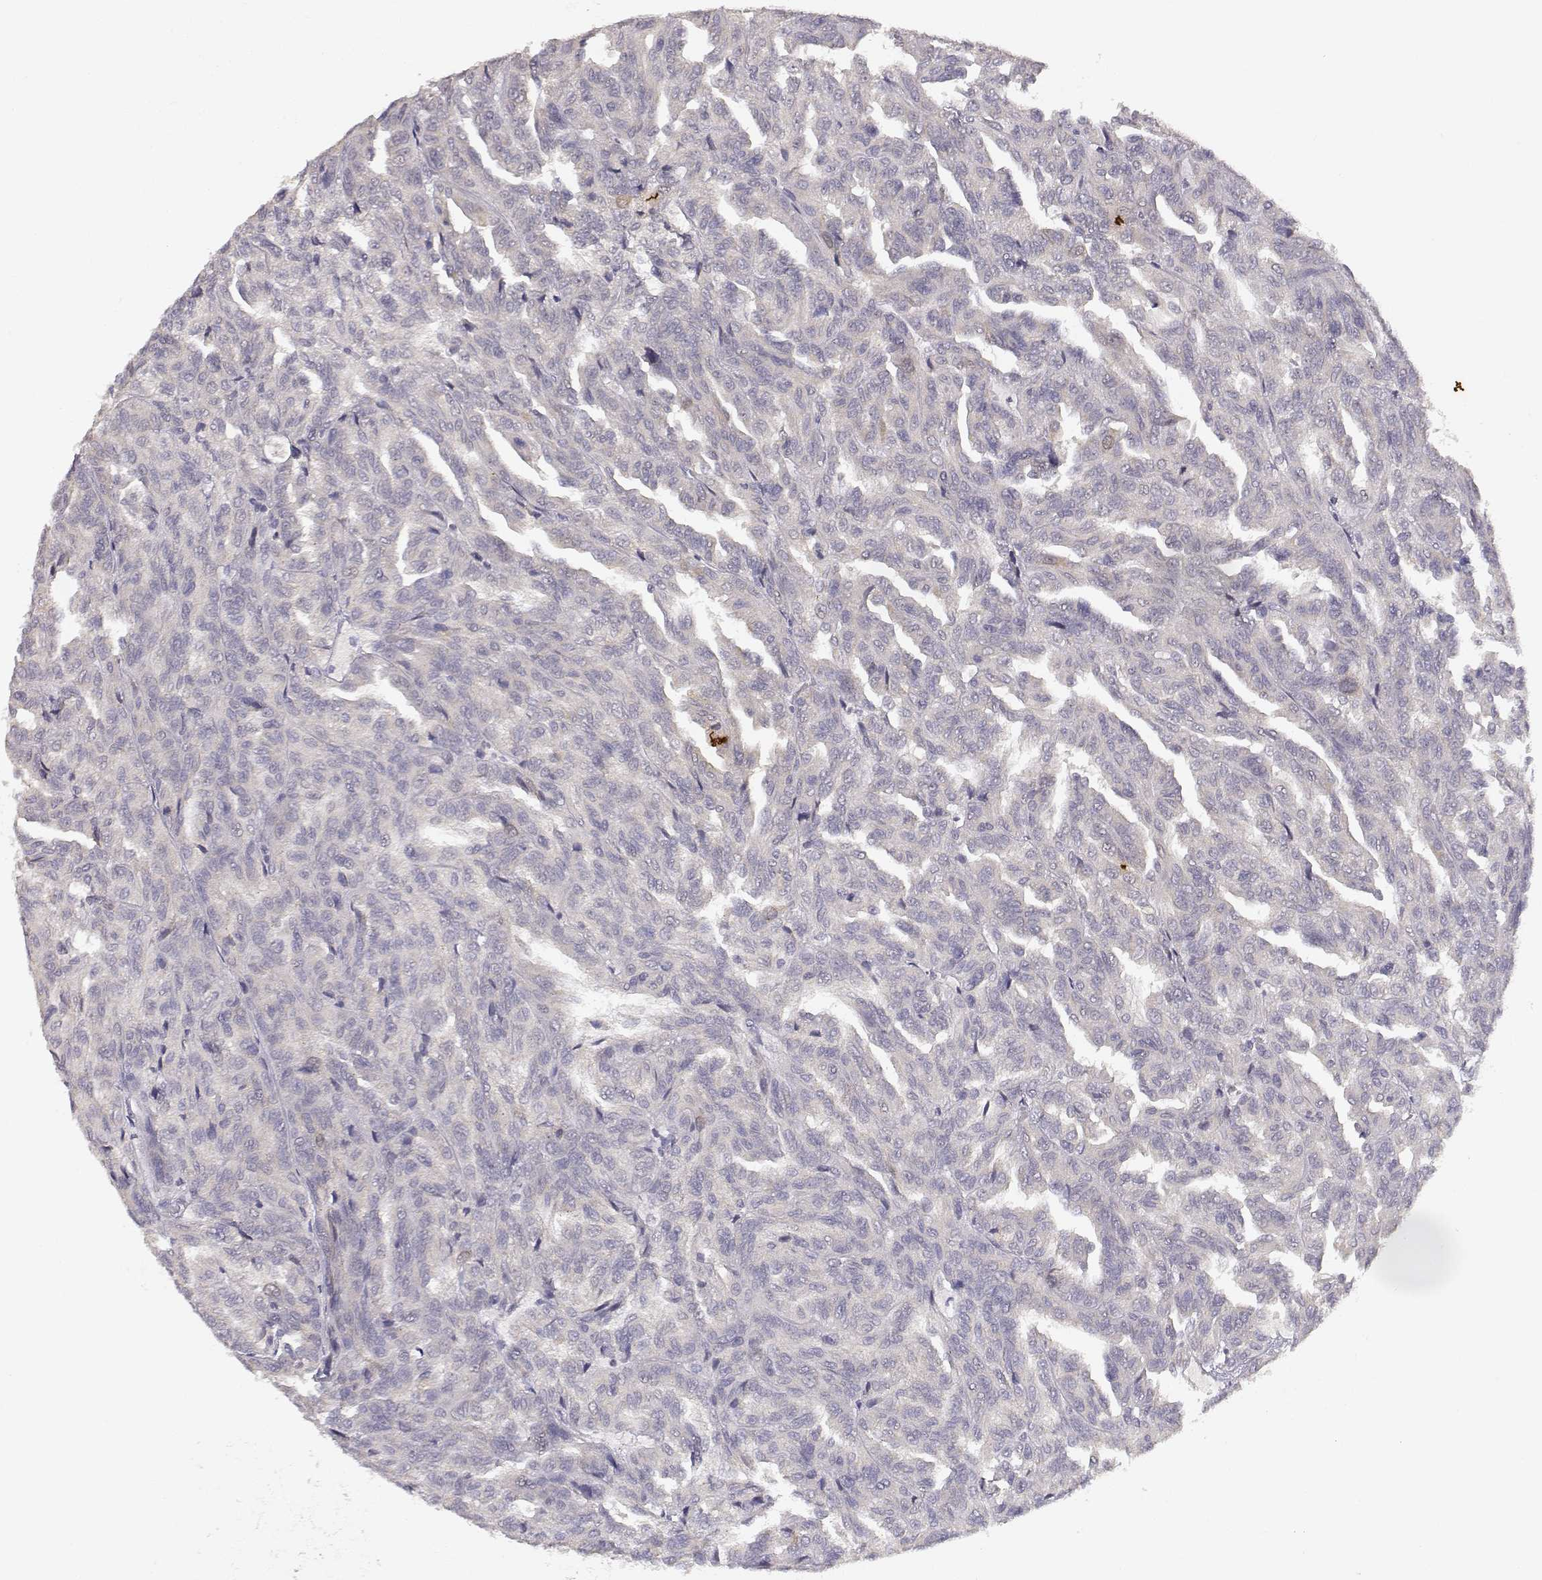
{"staining": {"intensity": "negative", "quantity": "none", "location": "none"}, "tissue": "renal cancer", "cell_type": "Tumor cells", "image_type": "cancer", "snomed": [{"axis": "morphology", "description": "Adenocarcinoma, NOS"}, {"axis": "topography", "description": "Kidney"}], "caption": "Immunohistochemistry histopathology image of human renal cancer (adenocarcinoma) stained for a protein (brown), which shows no expression in tumor cells.", "gene": "RAD51", "patient": {"sex": "male", "age": 79}}